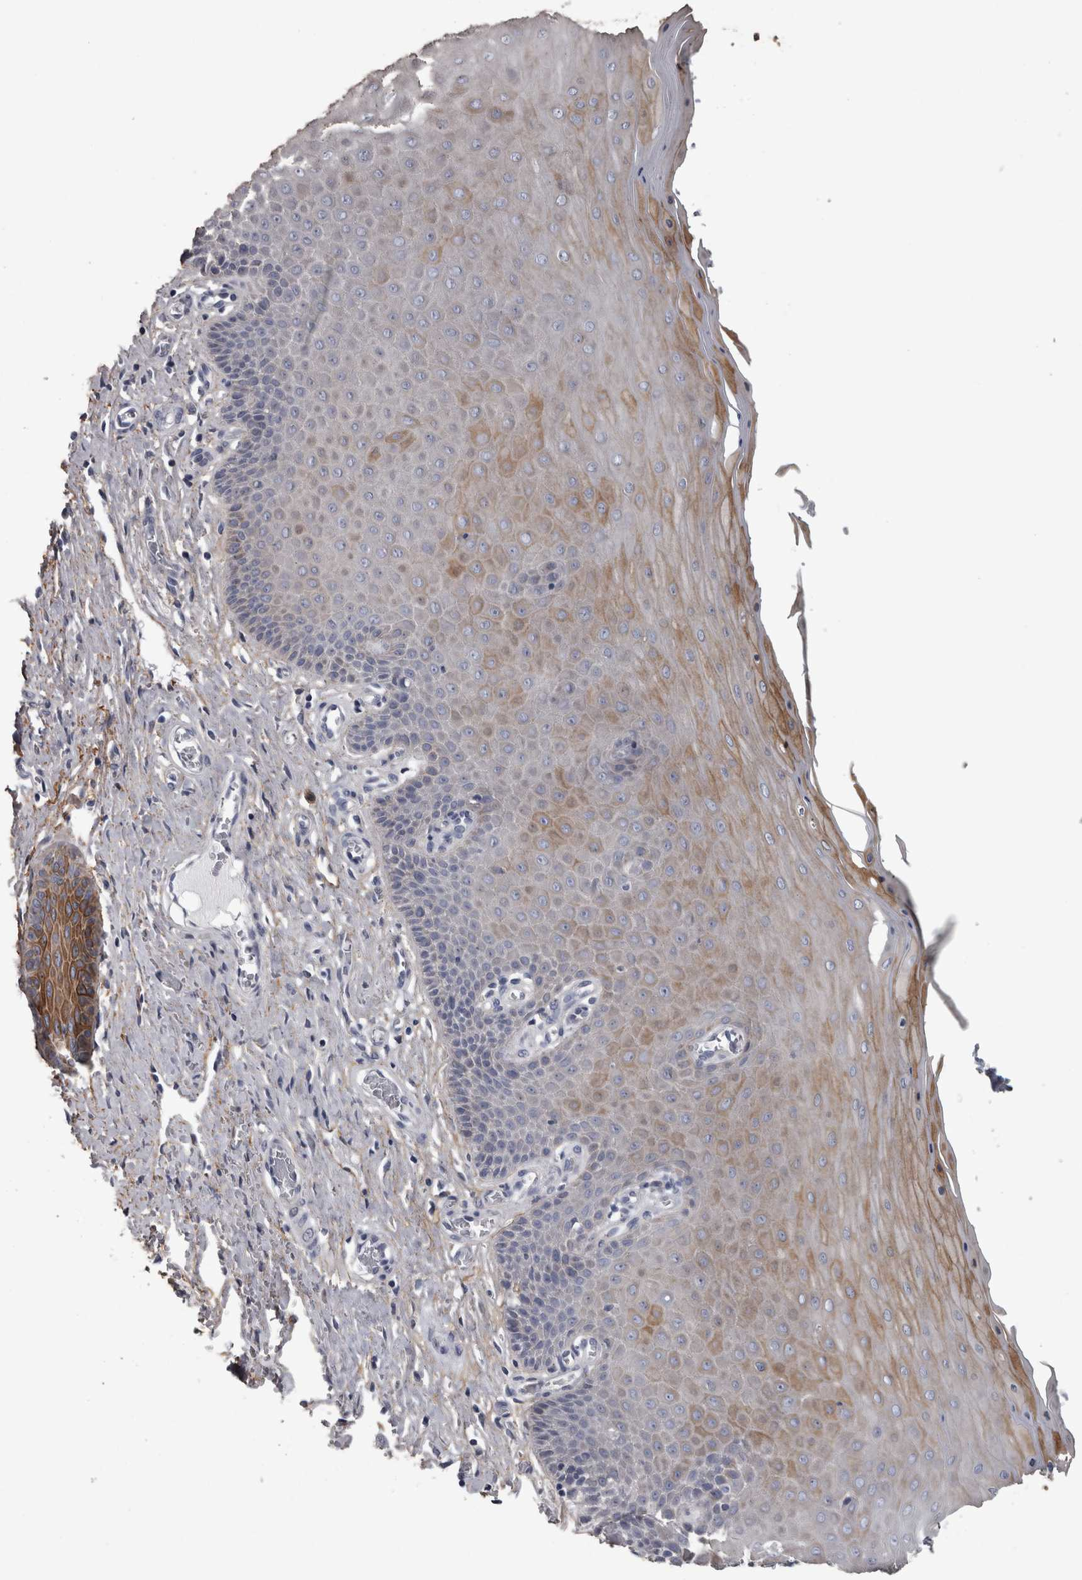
{"staining": {"intensity": "negative", "quantity": "none", "location": "none"}, "tissue": "cervix", "cell_type": "Glandular cells", "image_type": "normal", "snomed": [{"axis": "morphology", "description": "Normal tissue, NOS"}, {"axis": "topography", "description": "Cervix"}], "caption": "Image shows no protein positivity in glandular cells of normal cervix.", "gene": "EFEMP2", "patient": {"sex": "female", "age": 55}}